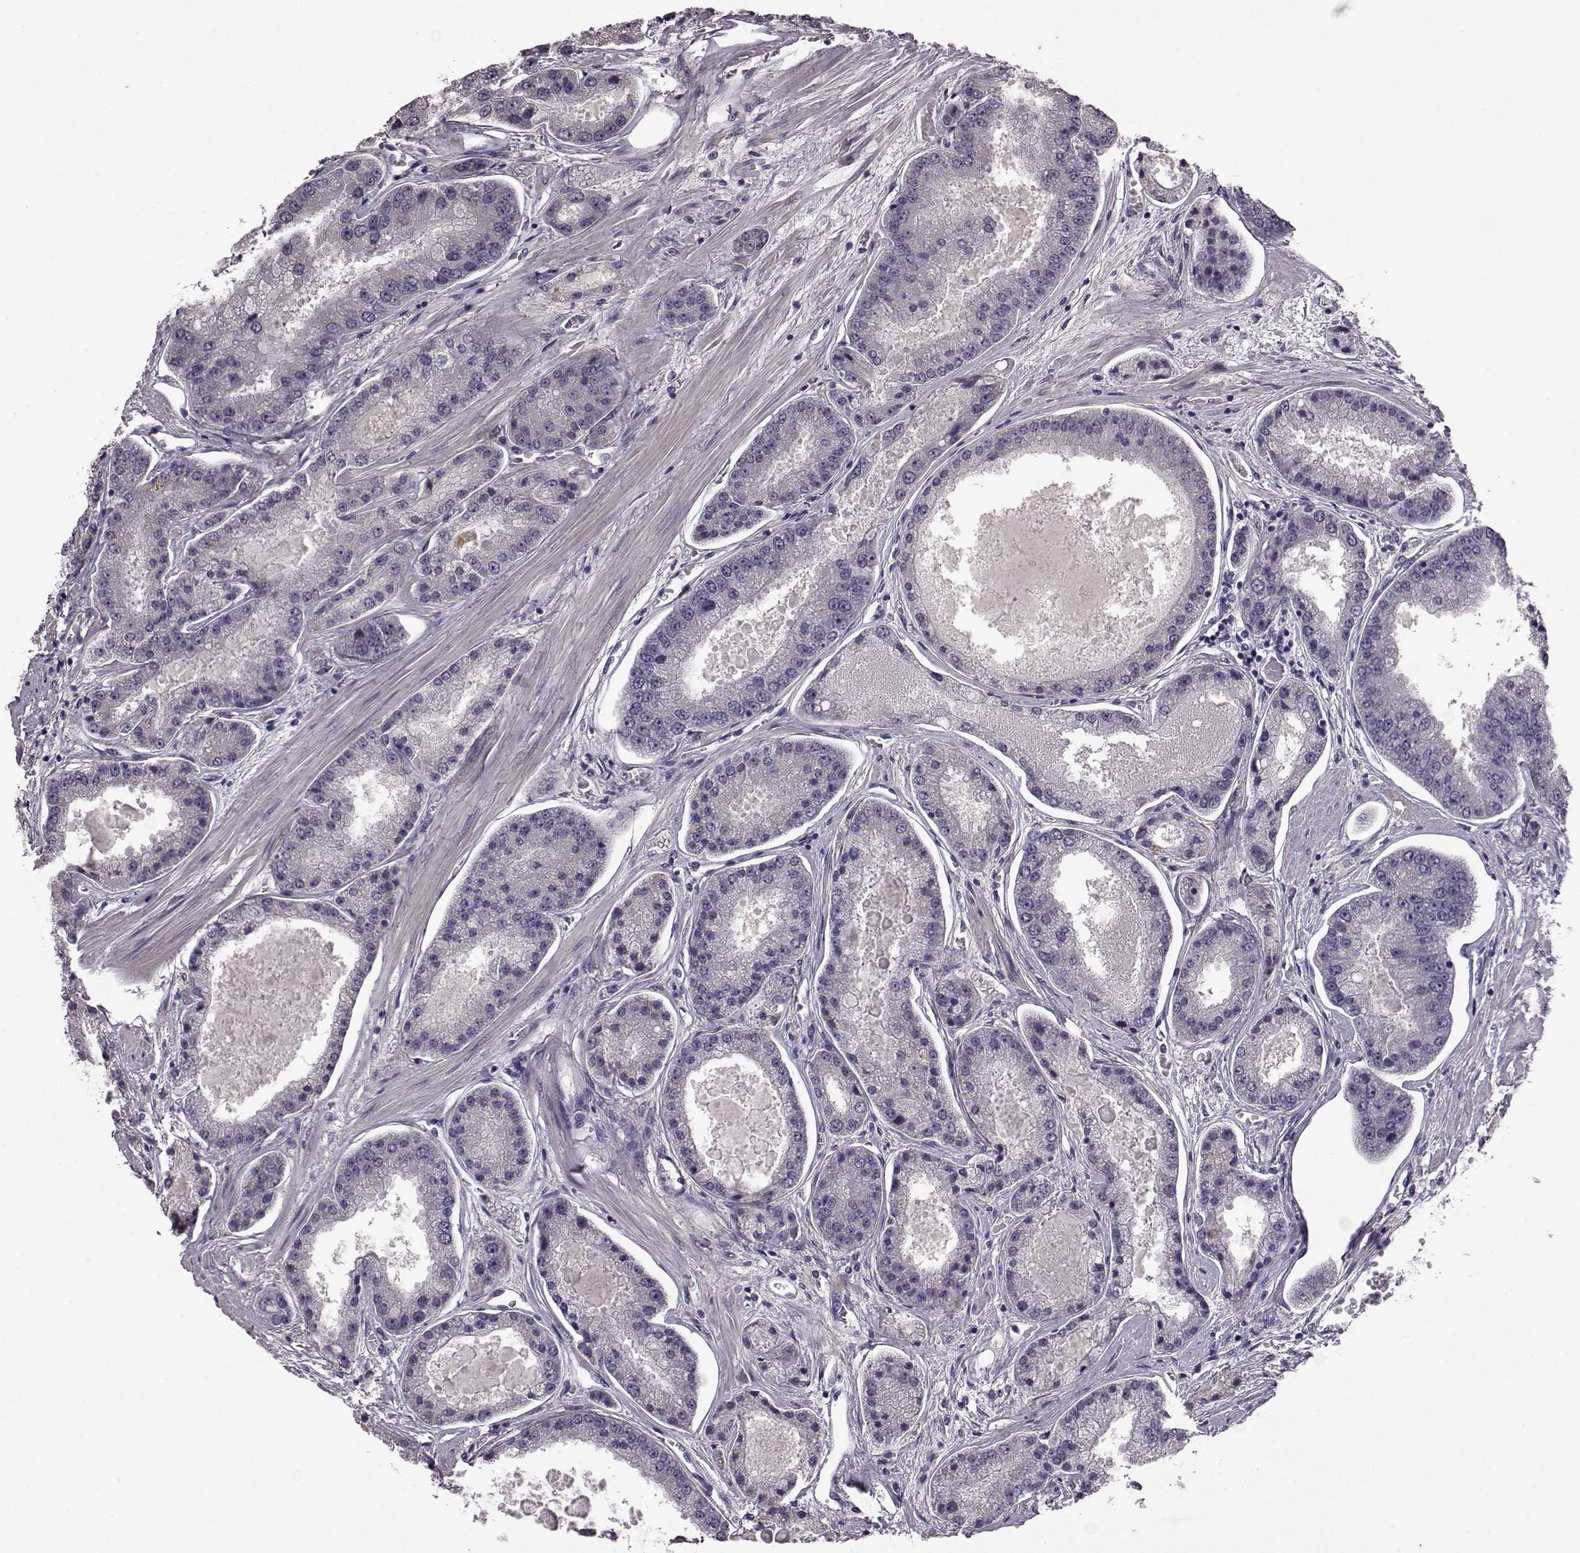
{"staining": {"intensity": "negative", "quantity": "none", "location": "none"}, "tissue": "prostate cancer", "cell_type": "Tumor cells", "image_type": "cancer", "snomed": [{"axis": "morphology", "description": "Adenocarcinoma, High grade"}, {"axis": "topography", "description": "Prostate"}], "caption": "The image displays no significant expression in tumor cells of prostate cancer.", "gene": "GRK1", "patient": {"sex": "male", "age": 67}}